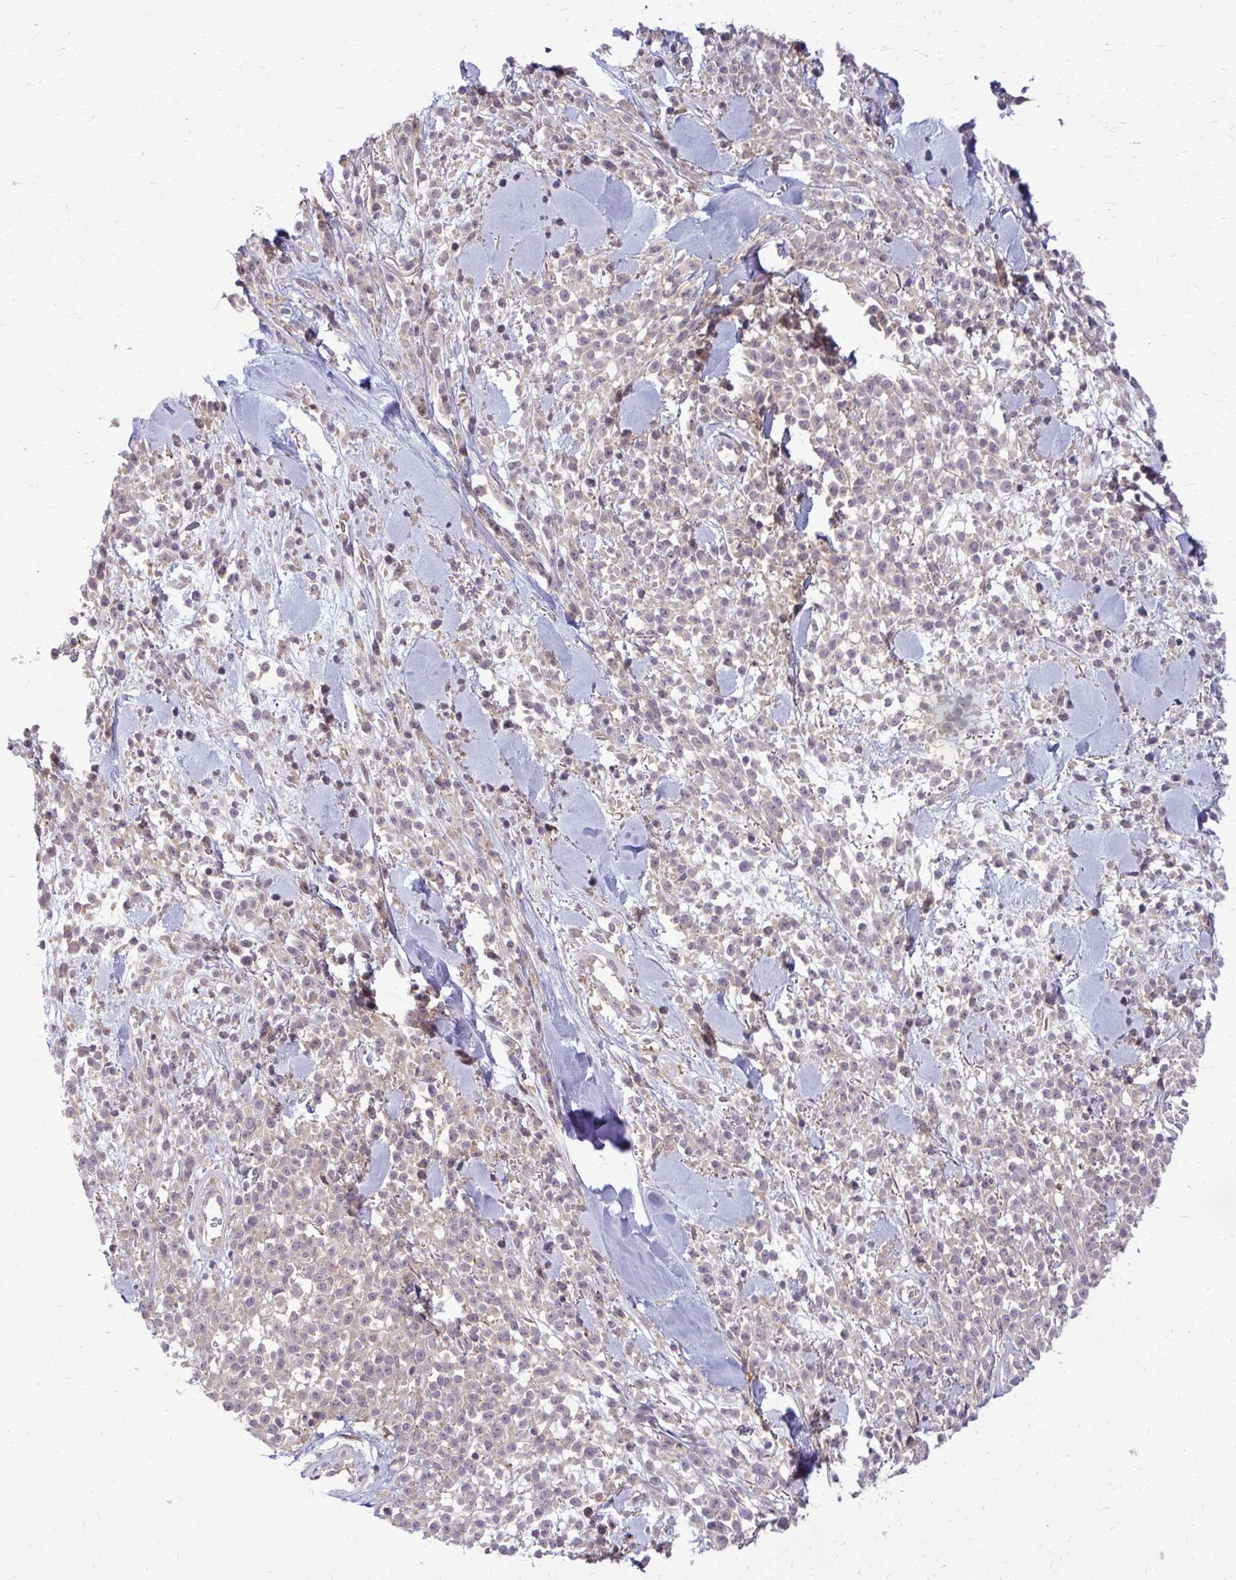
{"staining": {"intensity": "negative", "quantity": "none", "location": "none"}, "tissue": "melanoma", "cell_type": "Tumor cells", "image_type": "cancer", "snomed": [{"axis": "morphology", "description": "Malignant melanoma, NOS"}, {"axis": "topography", "description": "Skin"}, {"axis": "topography", "description": "Skin of trunk"}], "caption": "Immunohistochemistry (IHC) histopathology image of human malignant melanoma stained for a protein (brown), which reveals no expression in tumor cells.", "gene": "OXNAD1", "patient": {"sex": "male", "age": 74}}